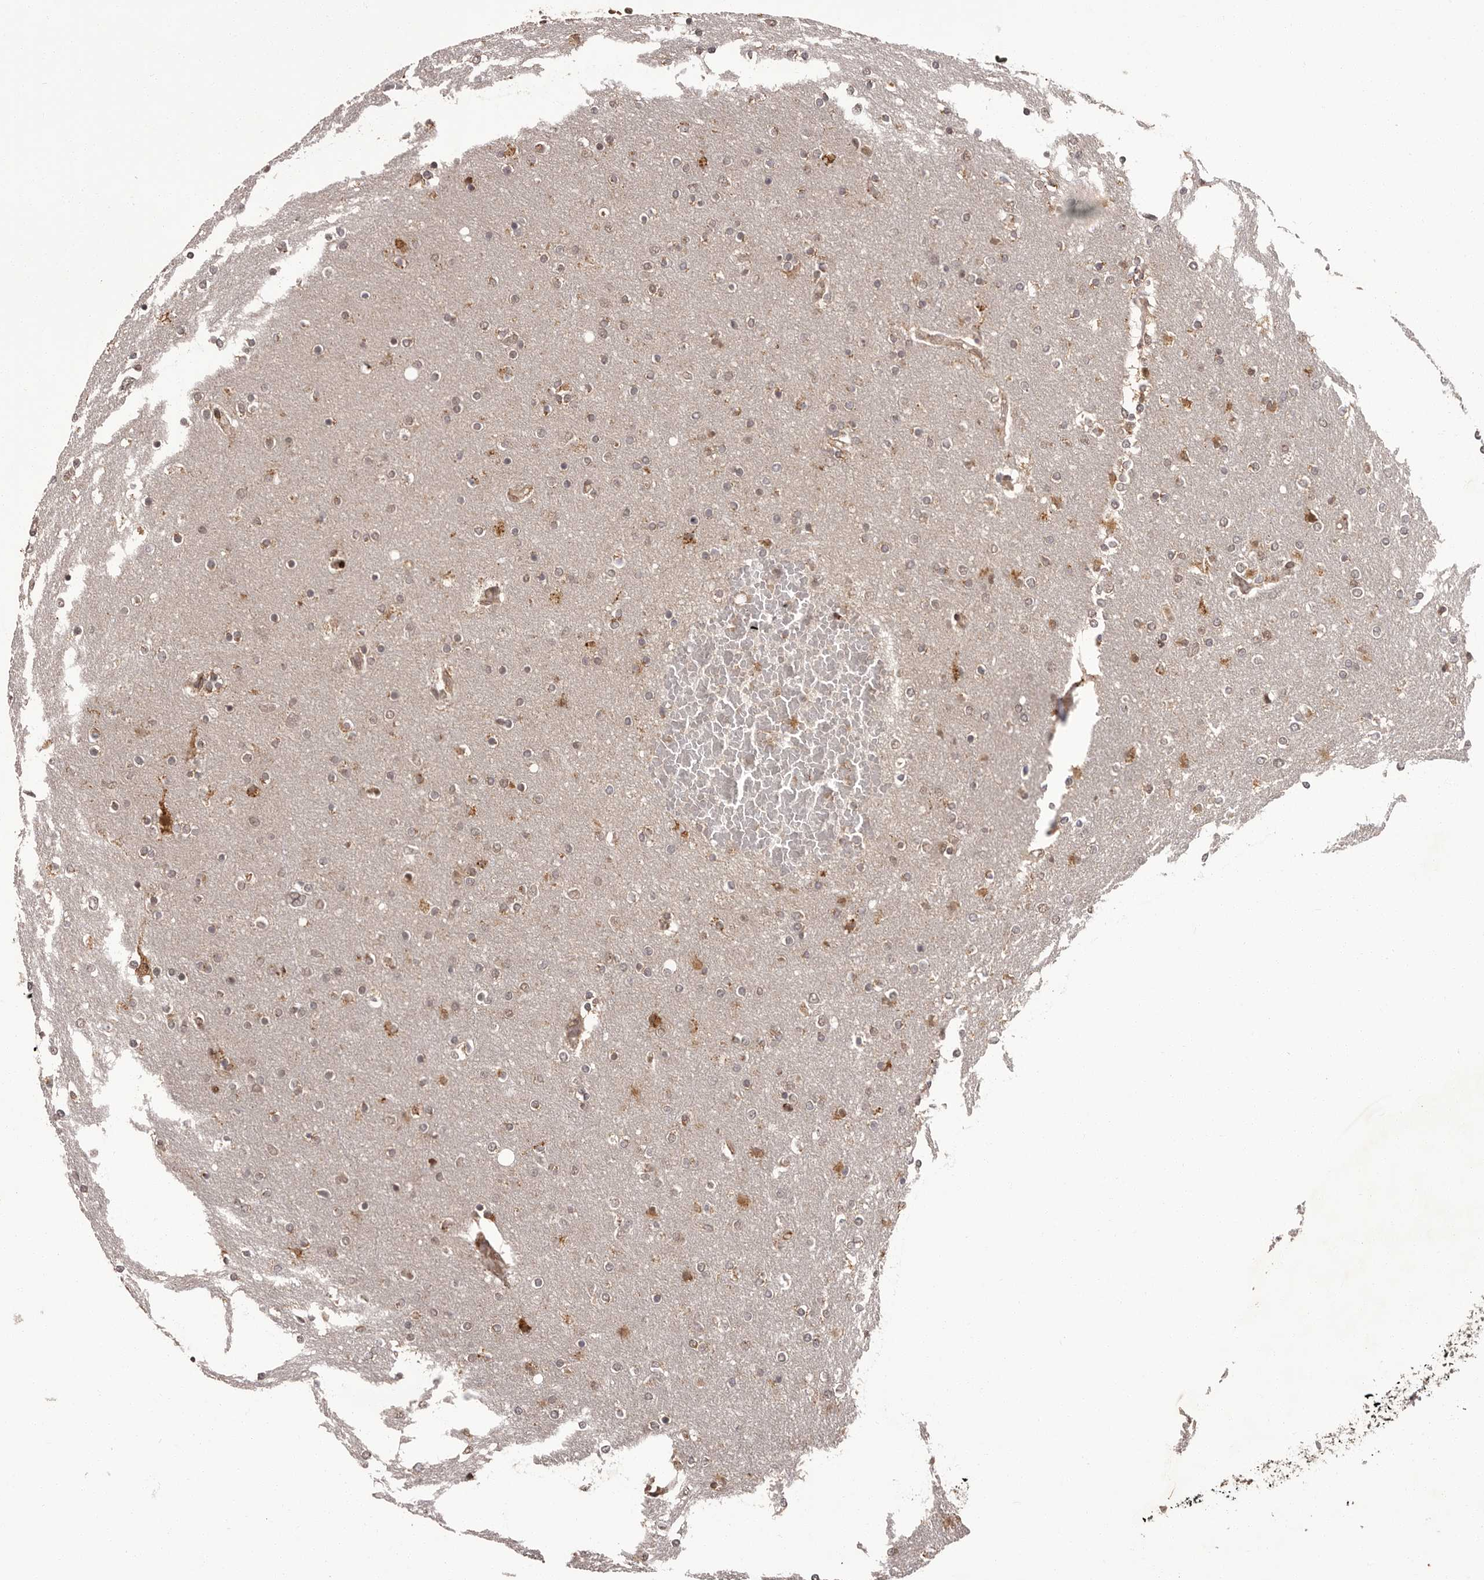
{"staining": {"intensity": "weak", "quantity": "25%-75%", "location": "cytoplasmic/membranous"}, "tissue": "glioma", "cell_type": "Tumor cells", "image_type": "cancer", "snomed": [{"axis": "morphology", "description": "Glioma, malignant, High grade"}, {"axis": "topography", "description": "Cerebral cortex"}], "caption": "Immunohistochemical staining of malignant glioma (high-grade) displays low levels of weak cytoplasmic/membranous expression in approximately 25%-75% of tumor cells.", "gene": "IL32", "patient": {"sex": "female", "age": 36}}